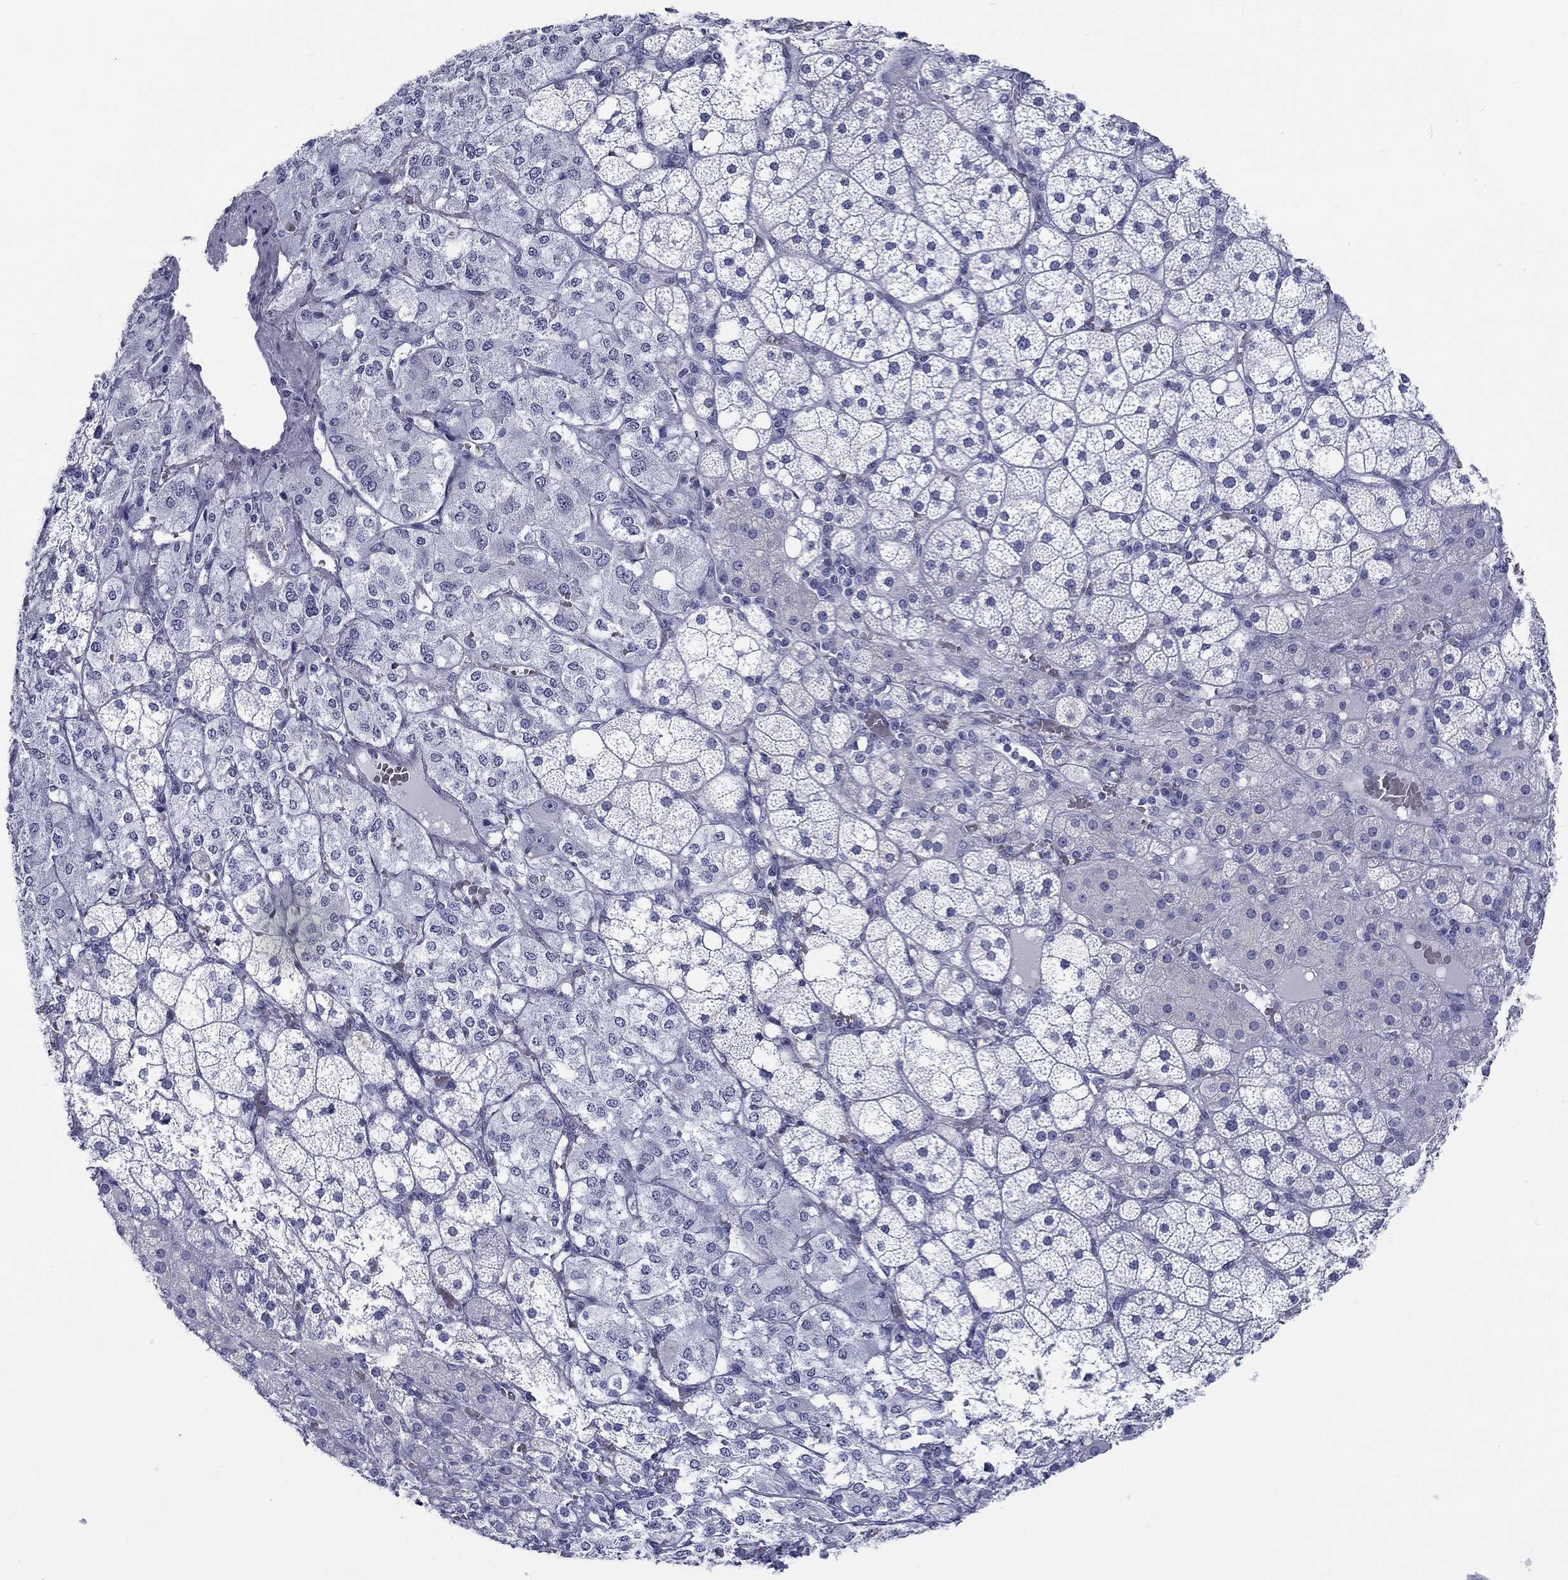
{"staining": {"intensity": "negative", "quantity": "none", "location": "none"}, "tissue": "adrenal gland", "cell_type": "Glandular cells", "image_type": "normal", "snomed": [{"axis": "morphology", "description": "Normal tissue, NOS"}, {"axis": "topography", "description": "Adrenal gland"}], "caption": "Immunohistochemistry of unremarkable human adrenal gland shows no staining in glandular cells.", "gene": "RSPH4A", "patient": {"sex": "male", "age": 53}}